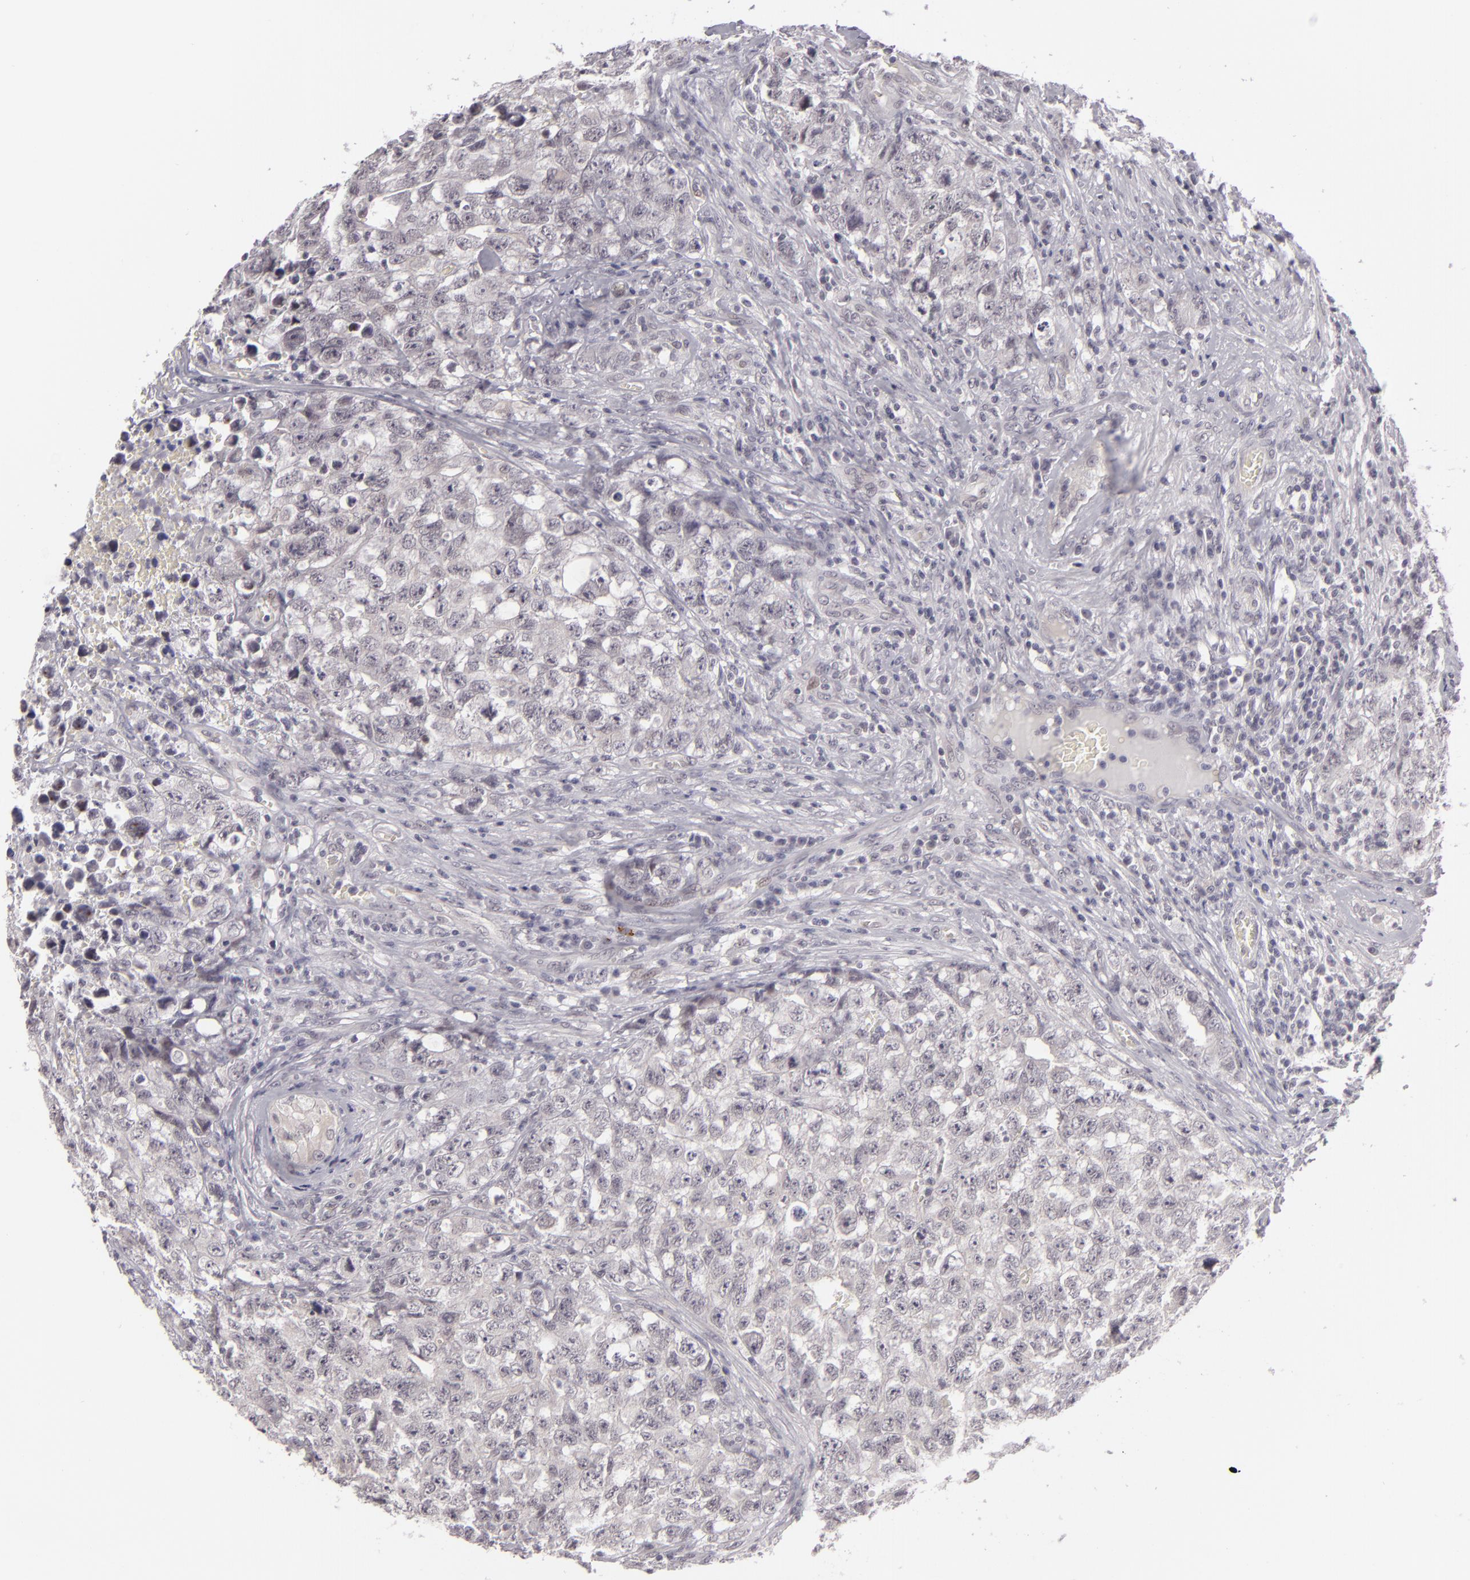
{"staining": {"intensity": "negative", "quantity": "none", "location": "none"}, "tissue": "testis cancer", "cell_type": "Tumor cells", "image_type": "cancer", "snomed": [{"axis": "morphology", "description": "Carcinoma, Embryonal, NOS"}, {"axis": "topography", "description": "Testis"}], "caption": "This is a photomicrograph of immunohistochemistry staining of embryonal carcinoma (testis), which shows no positivity in tumor cells.", "gene": "ZNF205", "patient": {"sex": "male", "age": 31}}